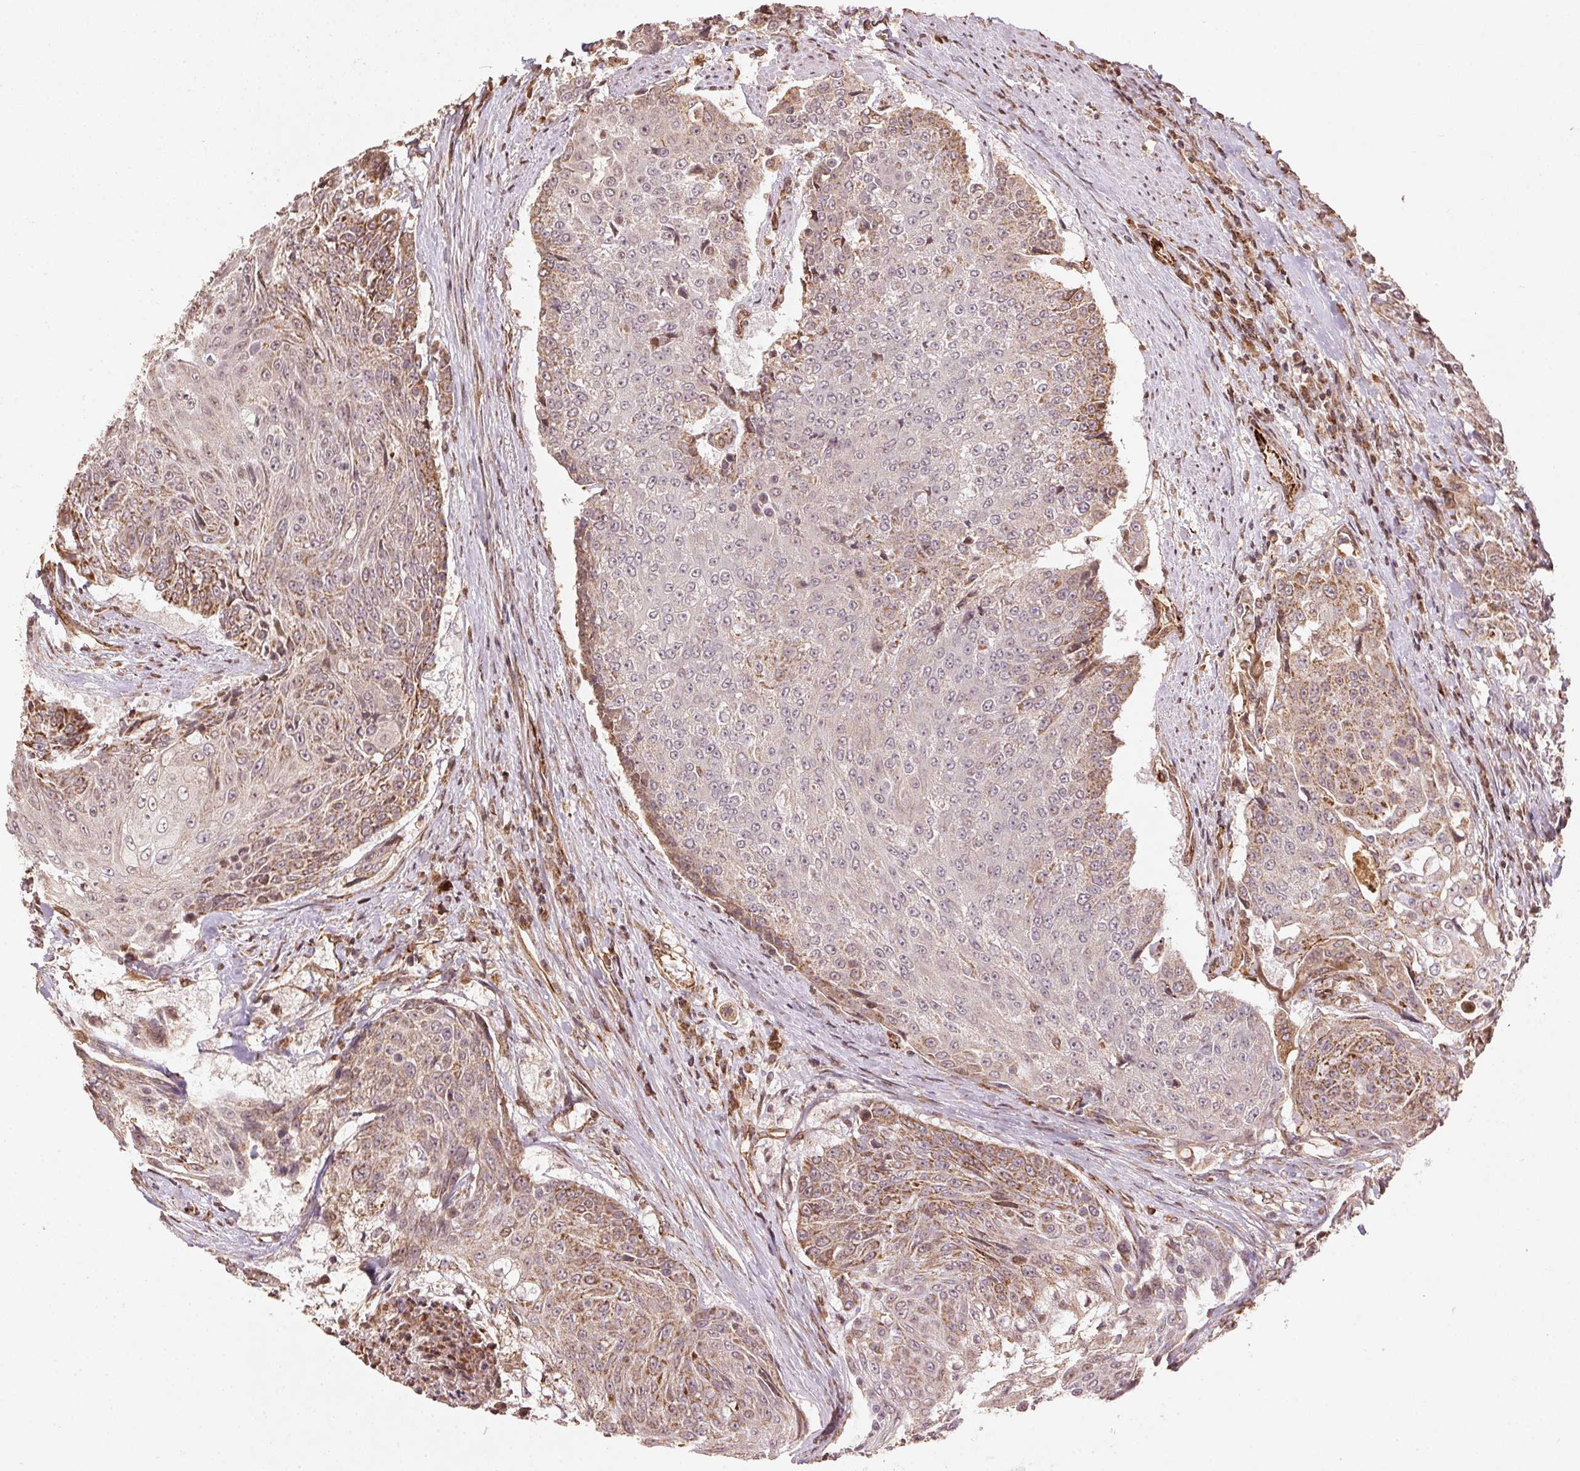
{"staining": {"intensity": "weak", "quantity": "25%-75%", "location": "cytoplasmic/membranous"}, "tissue": "urothelial cancer", "cell_type": "Tumor cells", "image_type": "cancer", "snomed": [{"axis": "morphology", "description": "Urothelial carcinoma, High grade"}, {"axis": "topography", "description": "Urinary bladder"}], "caption": "A high-resolution image shows immunohistochemistry (IHC) staining of urothelial cancer, which demonstrates weak cytoplasmic/membranous positivity in about 25%-75% of tumor cells. (Stains: DAB (3,3'-diaminobenzidine) in brown, nuclei in blue, Microscopy: brightfield microscopy at high magnification).", "gene": "SPRED2", "patient": {"sex": "female", "age": 63}}